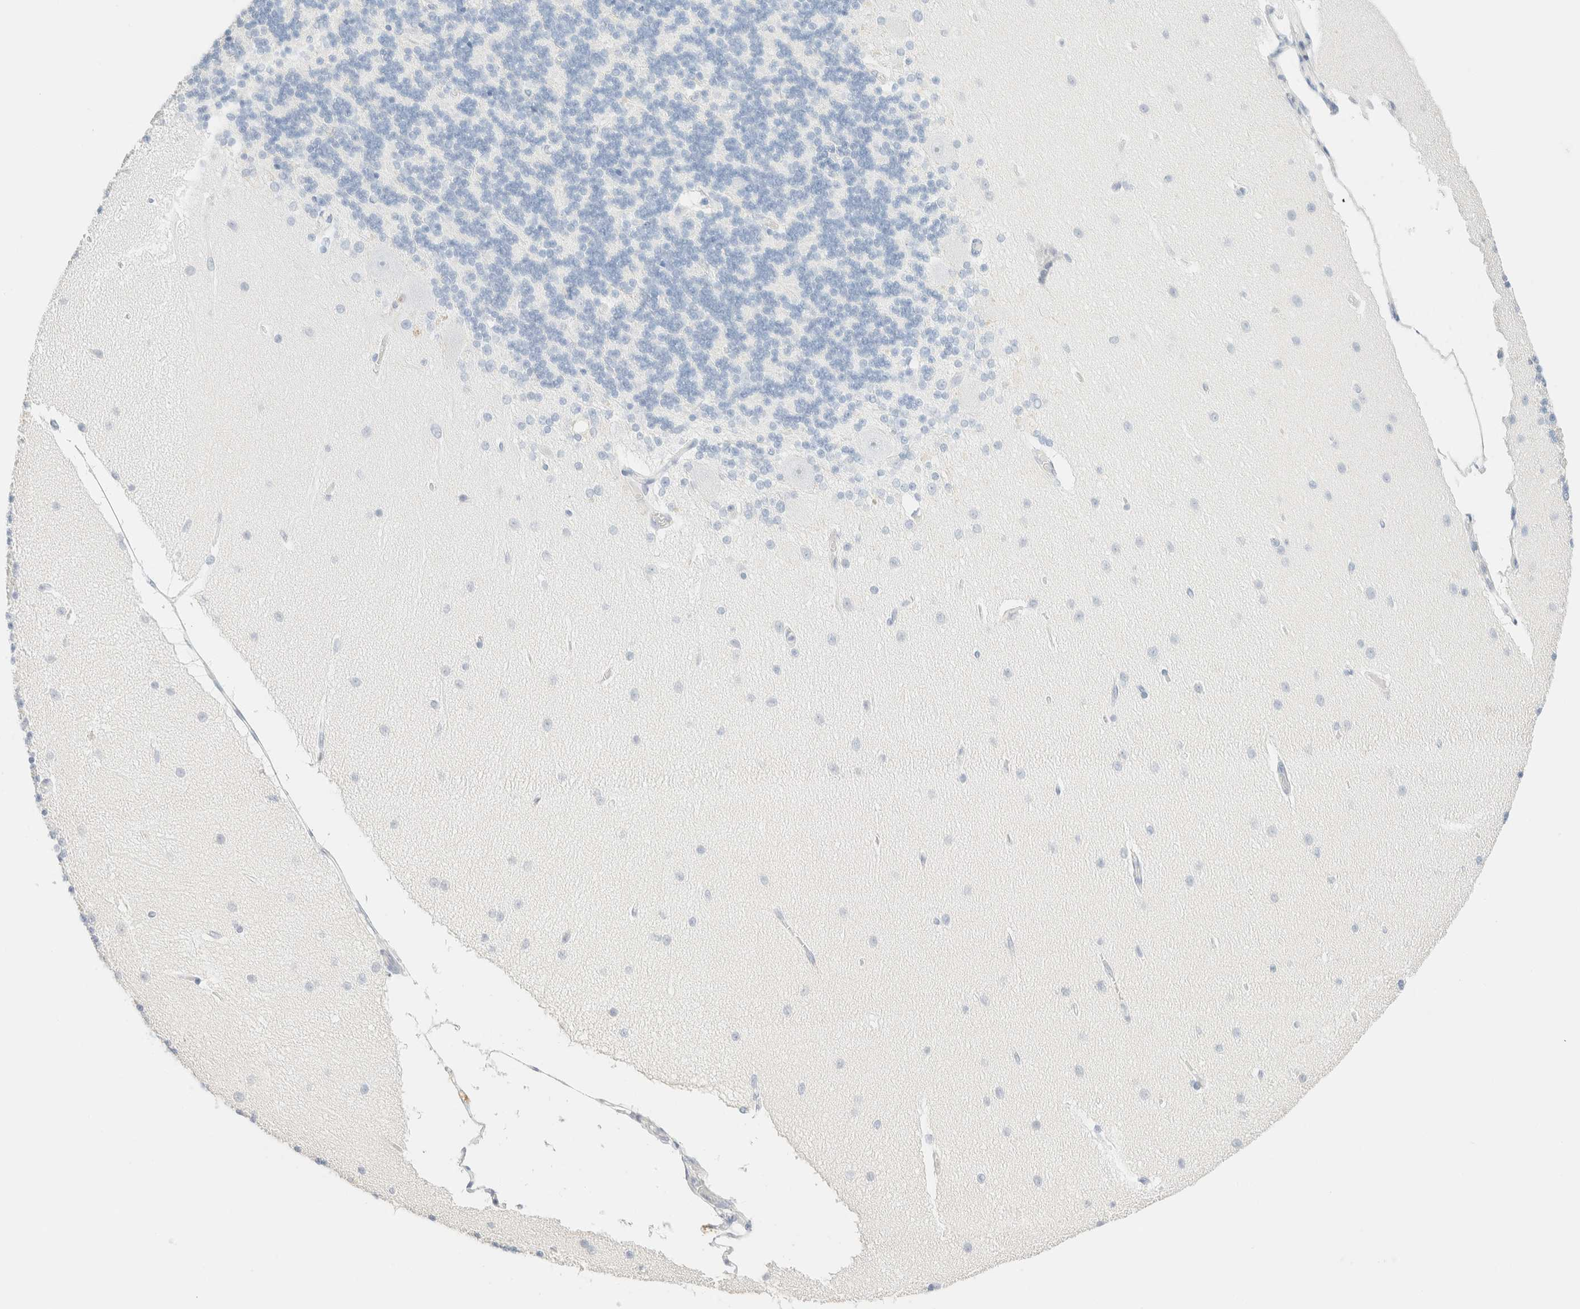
{"staining": {"intensity": "negative", "quantity": "none", "location": "none"}, "tissue": "cerebellum", "cell_type": "Cells in granular layer", "image_type": "normal", "snomed": [{"axis": "morphology", "description": "Normal tissue, NOS"}, {"axis": "topography", "description": "Cerebellum"}], "caption": "A high-resolution histopathology image shows IHC staining of normal cerebellum, which reveals no significant expression in cells in granular layer.", "gene": "IKZF3", "patient": {"sex": "female", "age": 54}}